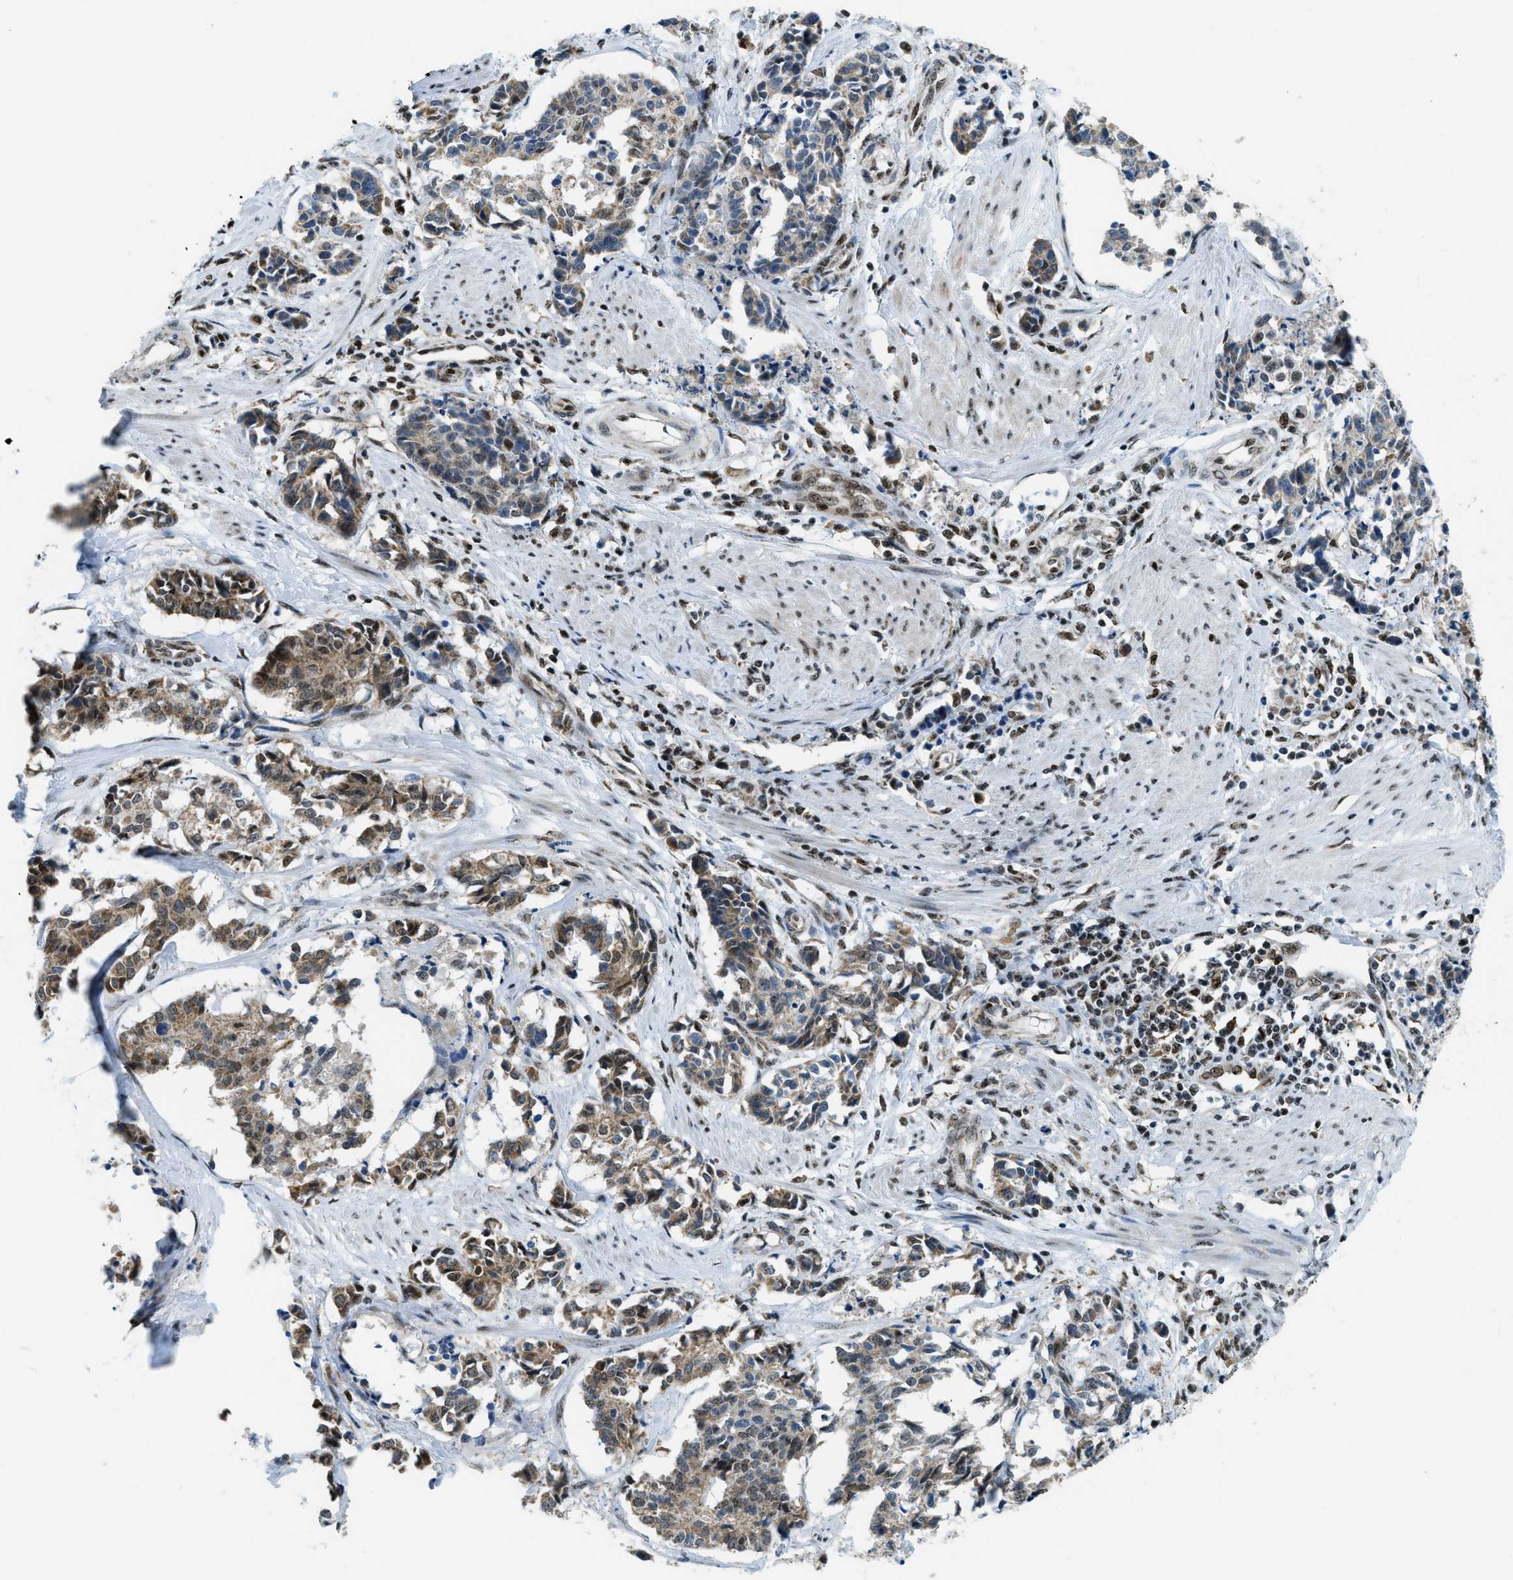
{"staining": {"intensity": "moderate", "quantity": ">75%", "location": "cytoplasmic/membranous"}, "tissue": "cervical cancer", "cell_type": "Tumor cells", "image_type": "cancer", "snomed": [{"axis": "morphology", "description": "Squamous cell carcinoma, NOS"}, {"axis": "topography", "description": "Cervix"}], "caption": "A brown stain shows moderate cytoplasmic/membranous positivity of a protein in human cervical cancer tumor cells.", "gene": "SP100", "patient": {"sex": "female", "age": 35}}